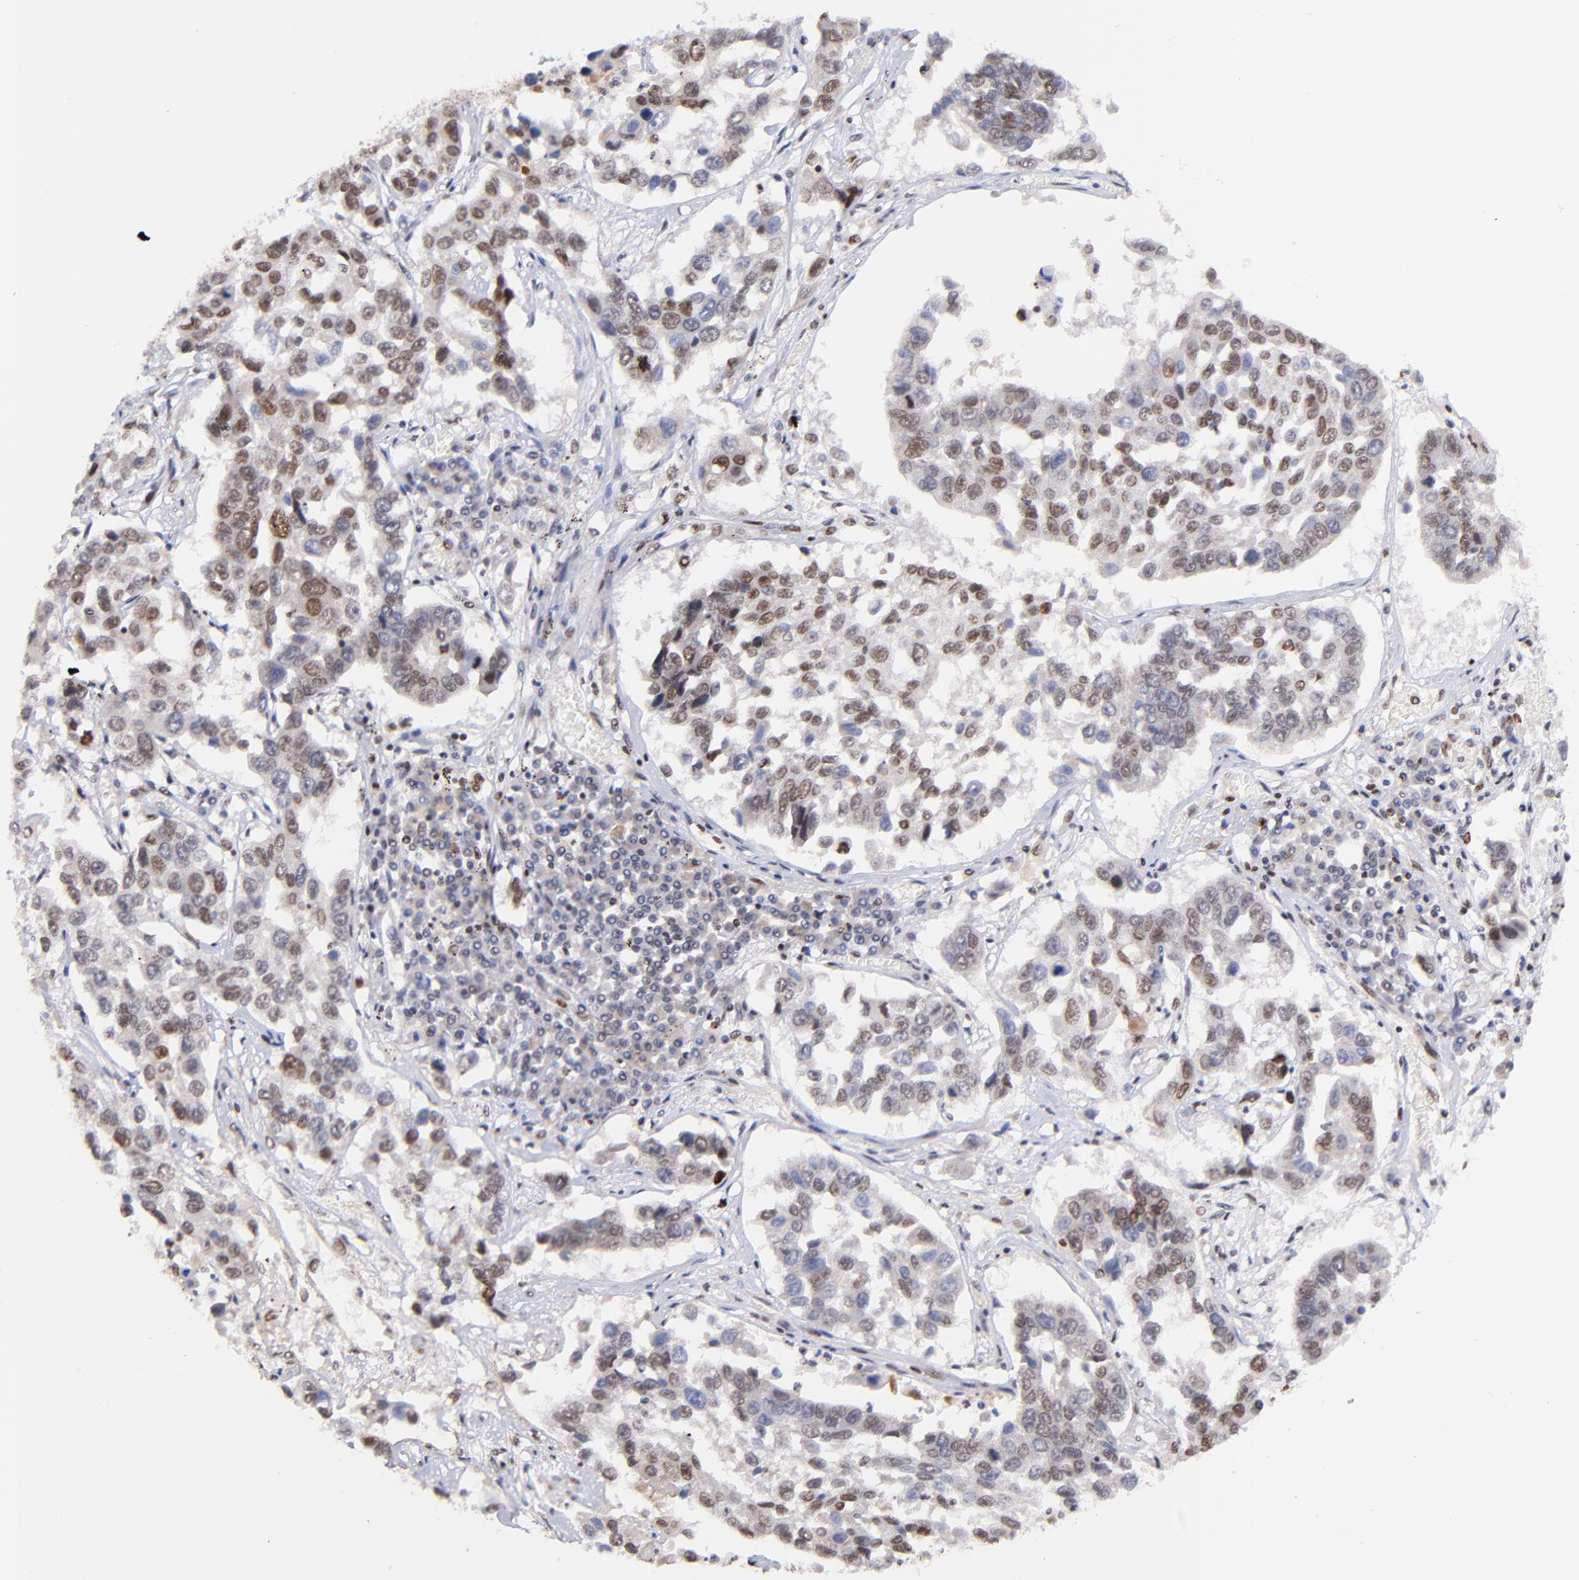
{"staining": {"intensity": "weak", "quantity": "25%-75%", "location": "nuclear"}, "tissue": "lung cancer", "cell_type": "Tumor cells", "image_type": "cancer", "snomed": [{"axis": "morphology", "description": "Squamous cell carcinoma, NOS"}, {"axis": "topography", "description": "Lung"}], "caption": "Squamous cell carcinoma (lung) stained for a protein (brown) reveals weak nuclear positive staining in about 25%-75% of tumor cells.", "gene": "MIDEAS", "patient": {"sex": "male", "age": 71}}